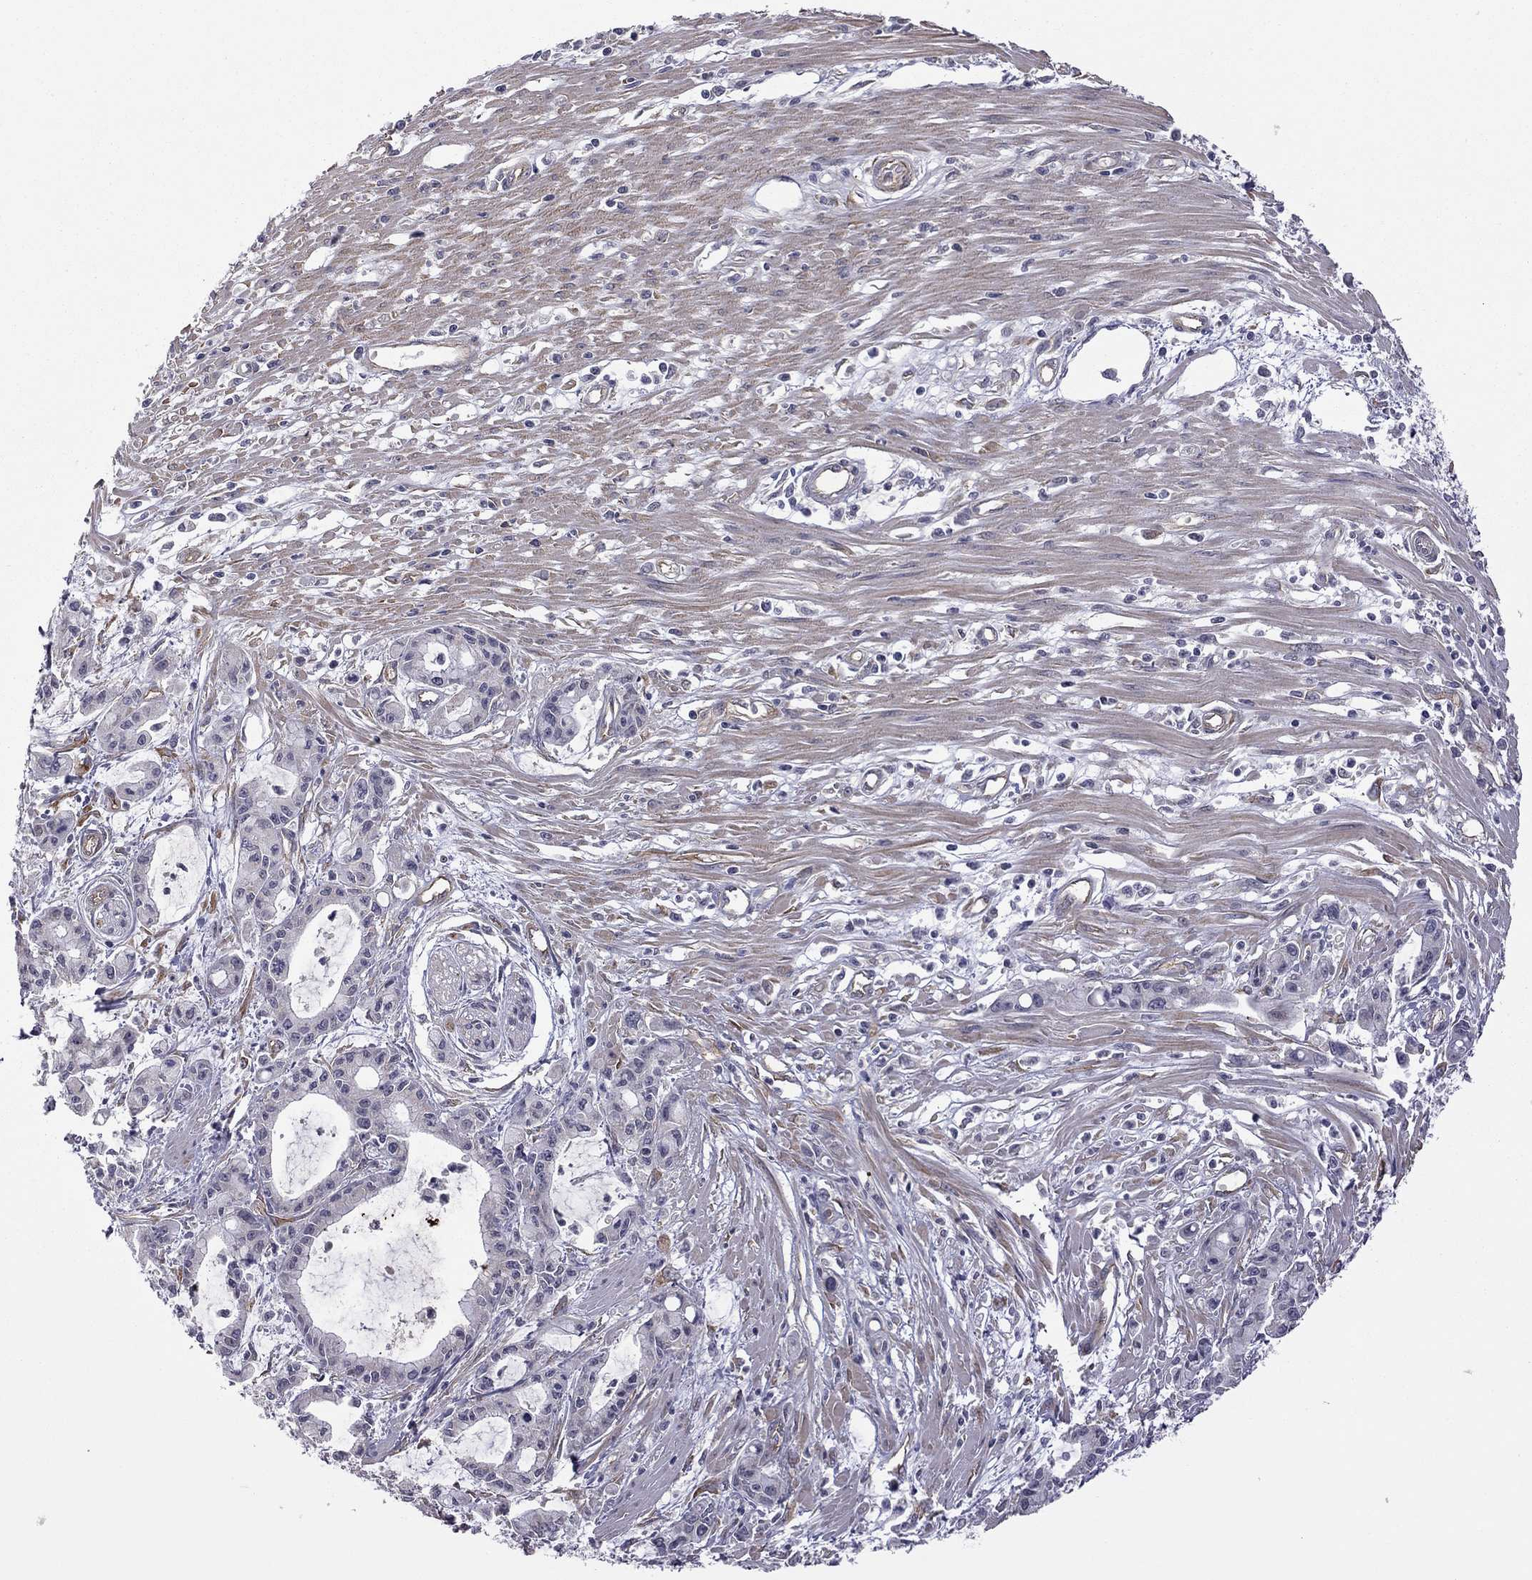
{"staining": {"intensity": "negative", "quantity": "none", "location": "none"}, "tissue": "pancreatic cancer", "cell_type": "Tumor cells", "image_type": "cancer", "snomed": [{"axis": "morphology", "description": "Adenocarcinoma, NOS"}, {"axis": "topography", "description": "Pancreas"}], "caption": "Immunohistochemistry of human pancreatic cancer (adenocarcinoma) exhibits no staining in tumor cells.", "gene": "EXOC3L2", "patient": {"sex": "male", "age": 48}}